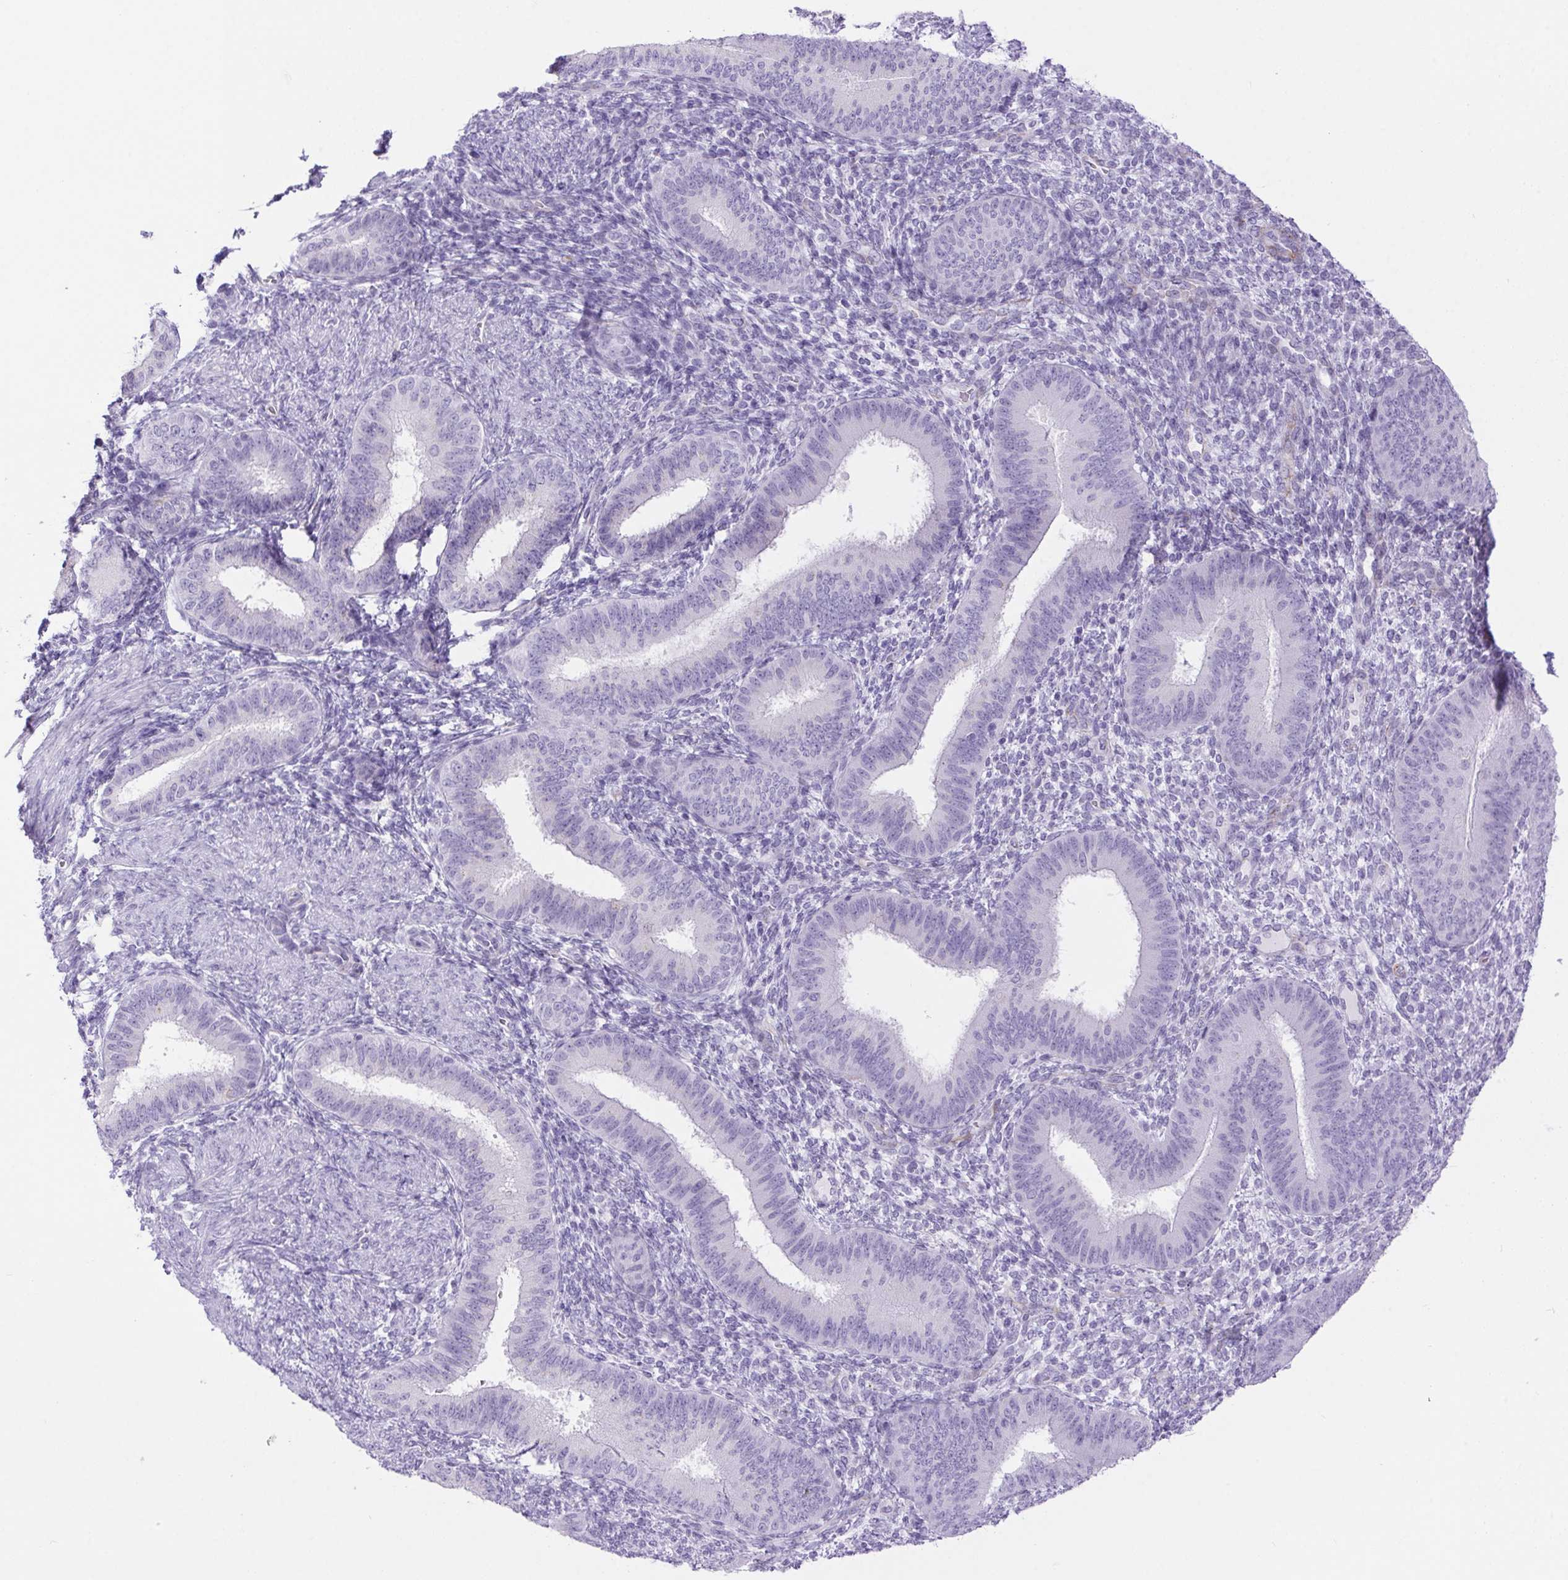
{"staining": {"intensity": "negative", "quantity": "none", "location": "none"}, "tissue": "endometrium", "cell_type": "Cells in endometrial stroma", "image_type": "normal", "snomed": [{"axis": "morphology", "description": "Normal tissue, NOS"}, {"axis": "topography", "description": "Endometrium"}], "caption": "A photomicrograph of human endometrium is negative for staining in cells in endometrial stroma.", "gene": "ERP27", "patient": {"sex": "female", "age": 39}}